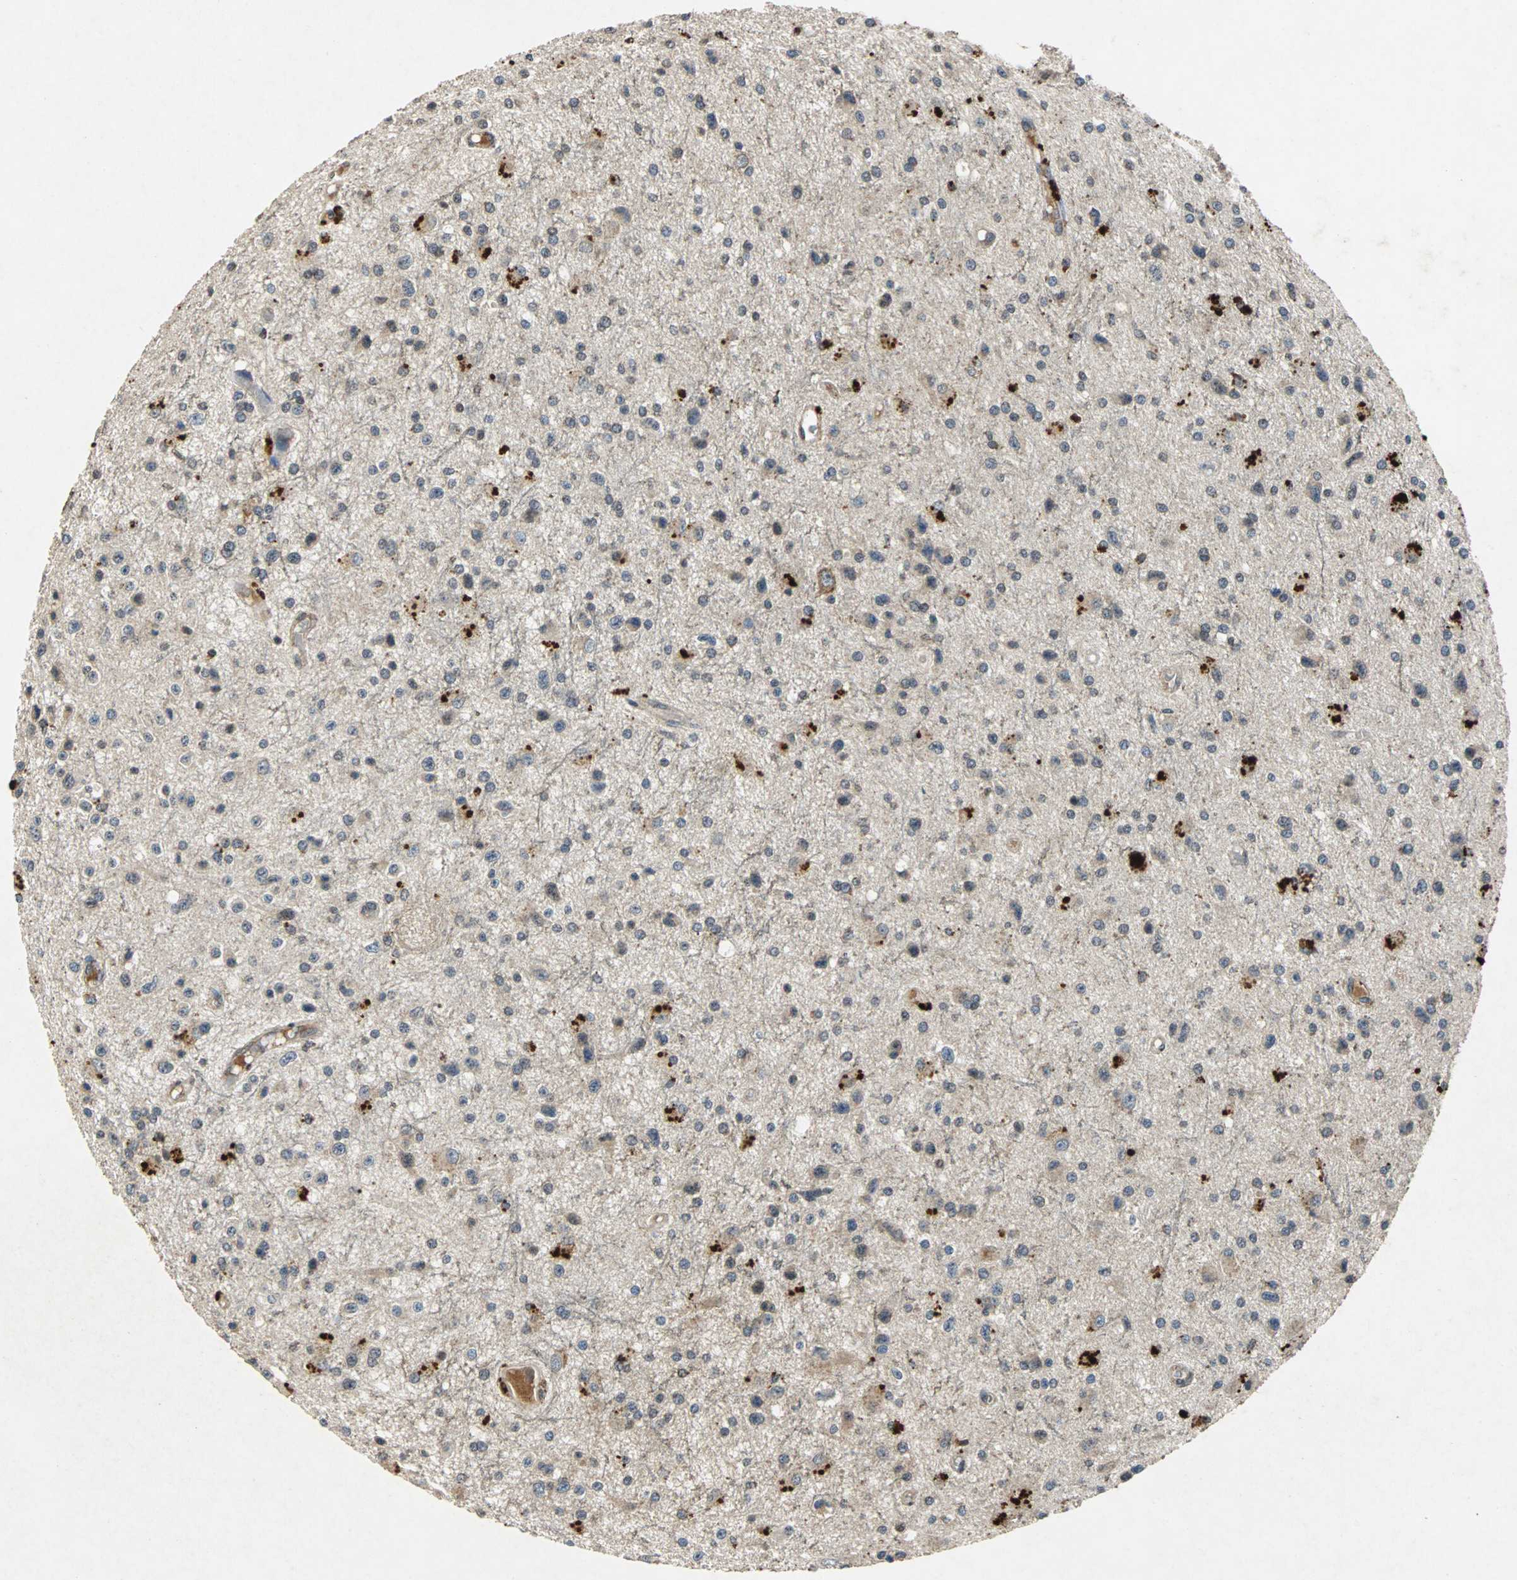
{"staining": {"intensity": "moderate", "quantity": ">75%", "location": "cytoplasmic/membranous"}, "tissue": "glioma", "cell_type": "Tumor cells", "image_type": "cancer", "snomed": [{"axis": "morphology", "description": "Glioma, malignant, Low grade"}, {"axis": "topography", "description": "Brain"}], "caption": "An image showing moderate cytoplasmic/membranous positivity in approximately >75% of tumor cells in malignant glioma (low-grade), as visualized by brown immunohistochemical staining.", "gene": "NAA10", "patient": {"sex": "male", "age": 58}}